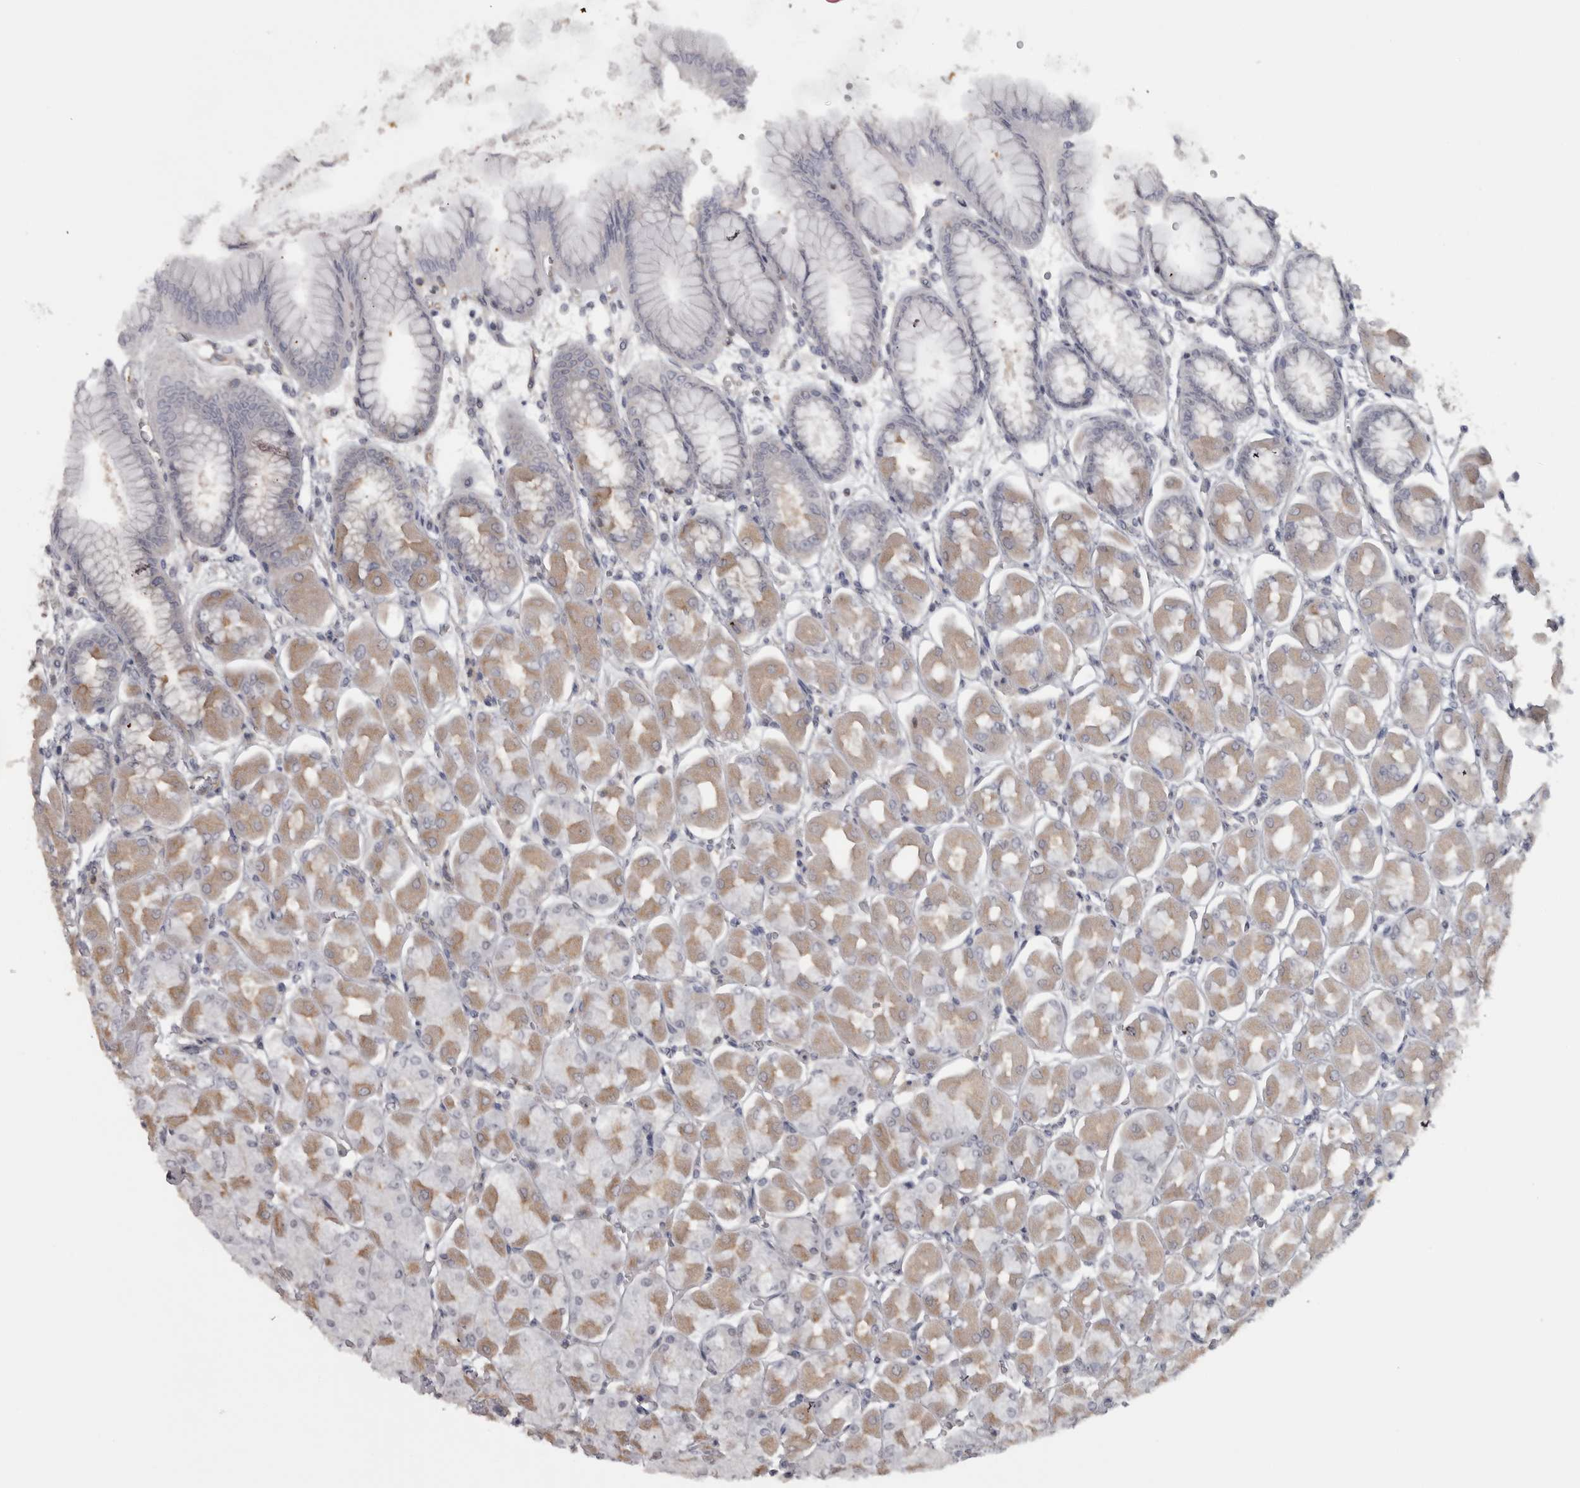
{"staining": {"intensity": "moderate", "quantity": "25%-75%", "location": "cytoplasmic/membranous"}, "tissue": "stomach", "cell_type": "Glandular cells", "image_type": "normal", "snomed": [{"axis": "morphology", "description": "Normal tissue, NOS"}, {"axis": "topography", "description": "Stomach, upper"}], "caption": "Immunohistochemical staining of benign human stomach displays medium levels of moderate cytoplasmic/membranous staining in about 25%-75% of glandular cells. The protein is shown in brown color, while the nuclei are stained blue.", "gene": "PPP1R12B", "patient": {"sex": "female", "age": 56}}